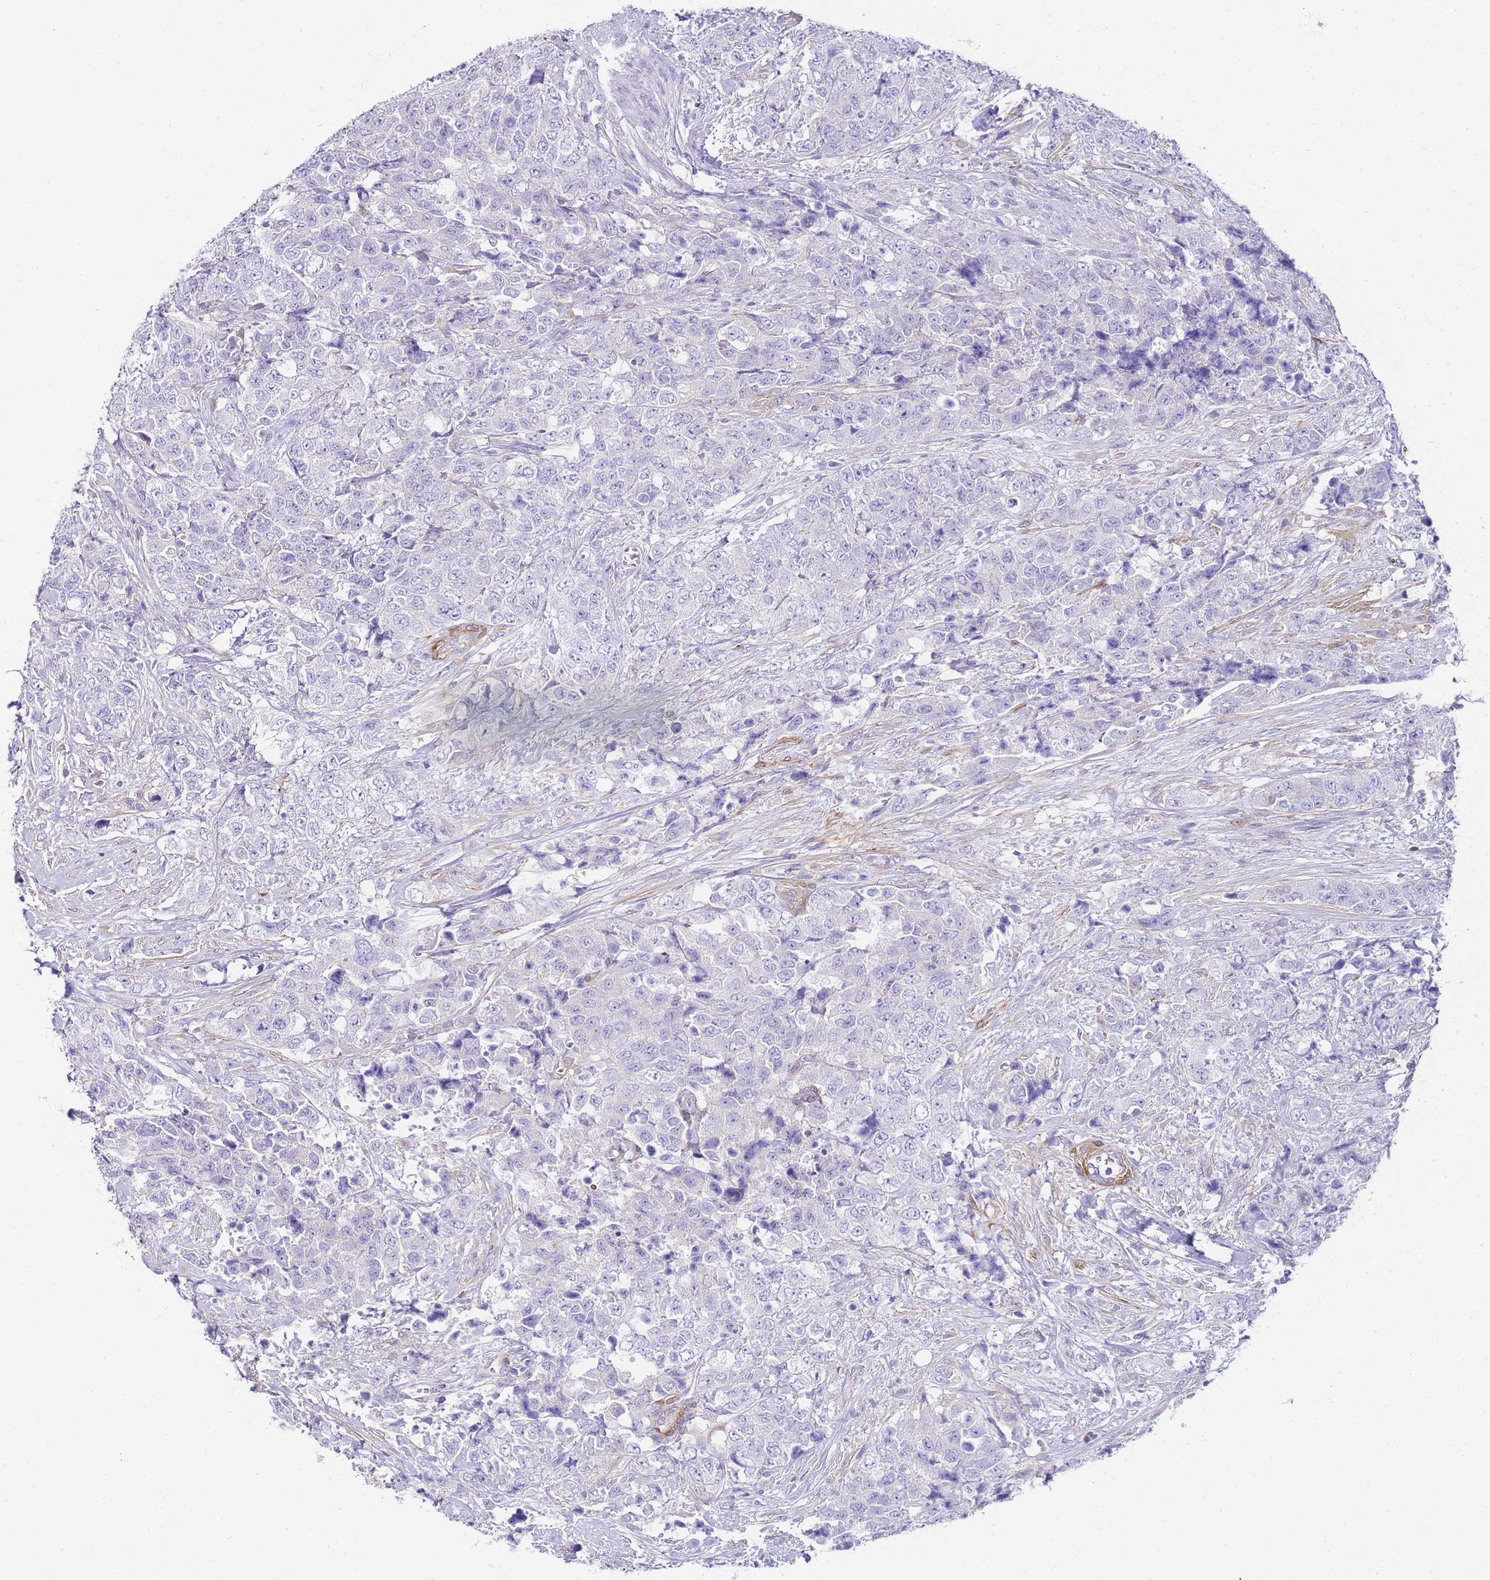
{"staining": {"intensity": "negative", "quantity": "none", "location": "none"}, "tissue": "urothelial cancer", "cell_type": "Tumor cells", "image_type": "cancer", "snomed": [{"axis": "morphology", "description": "Urothelial carcinoma, High grade"}, {"axis": "topography", "description": "Urinary bladder"}], "caption": "IHC of urothelial cancer demonstrates no staining in tumor cells. The staining is performed using DAB brown chromogen with nuclei counter-stained in using hematoxylin.", "gene": "FBN3", "patient": {"sex": "female", "age": 78}}